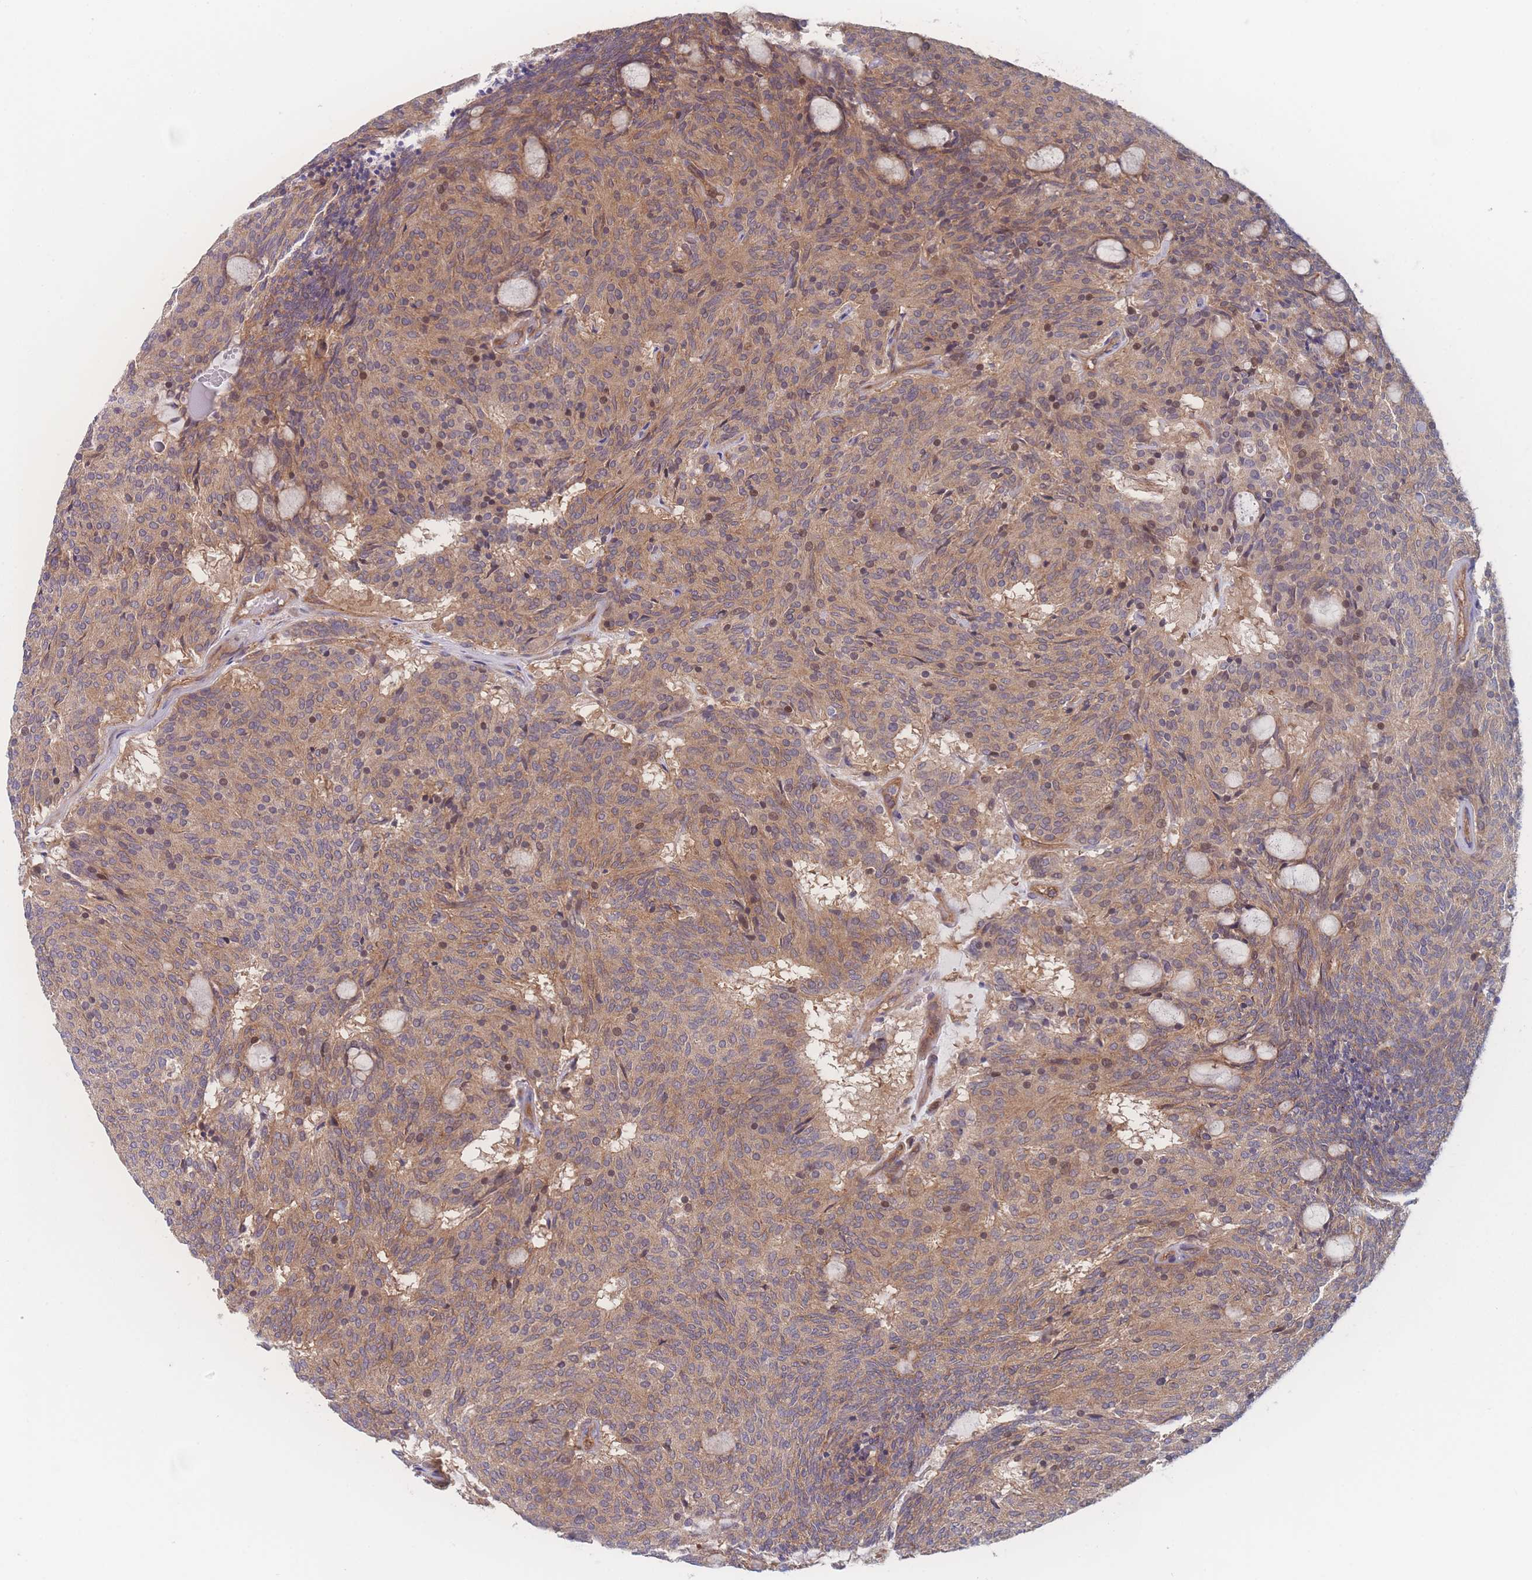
{"staining": {"intensity": "moderate", "quantity": ">75%", "location": "cytoplasmic/membranous"}, "tissue": "carcinoid", "cell_type": "Tumor cells", "image_type": "cancer", "snomed": [{"axis": "morphology", "description": "Carcinoid, malignant, NOS"}, {"axis": "topography", "description": "Pancreas"}], "caption": "Malignant carcinoid stained with IHC exhibits moderate cytoplasmic/membranous expression in about >75% of tumor cells.", "gene": "CFAP97", "patient": {"sex": "female", "age": 54}}